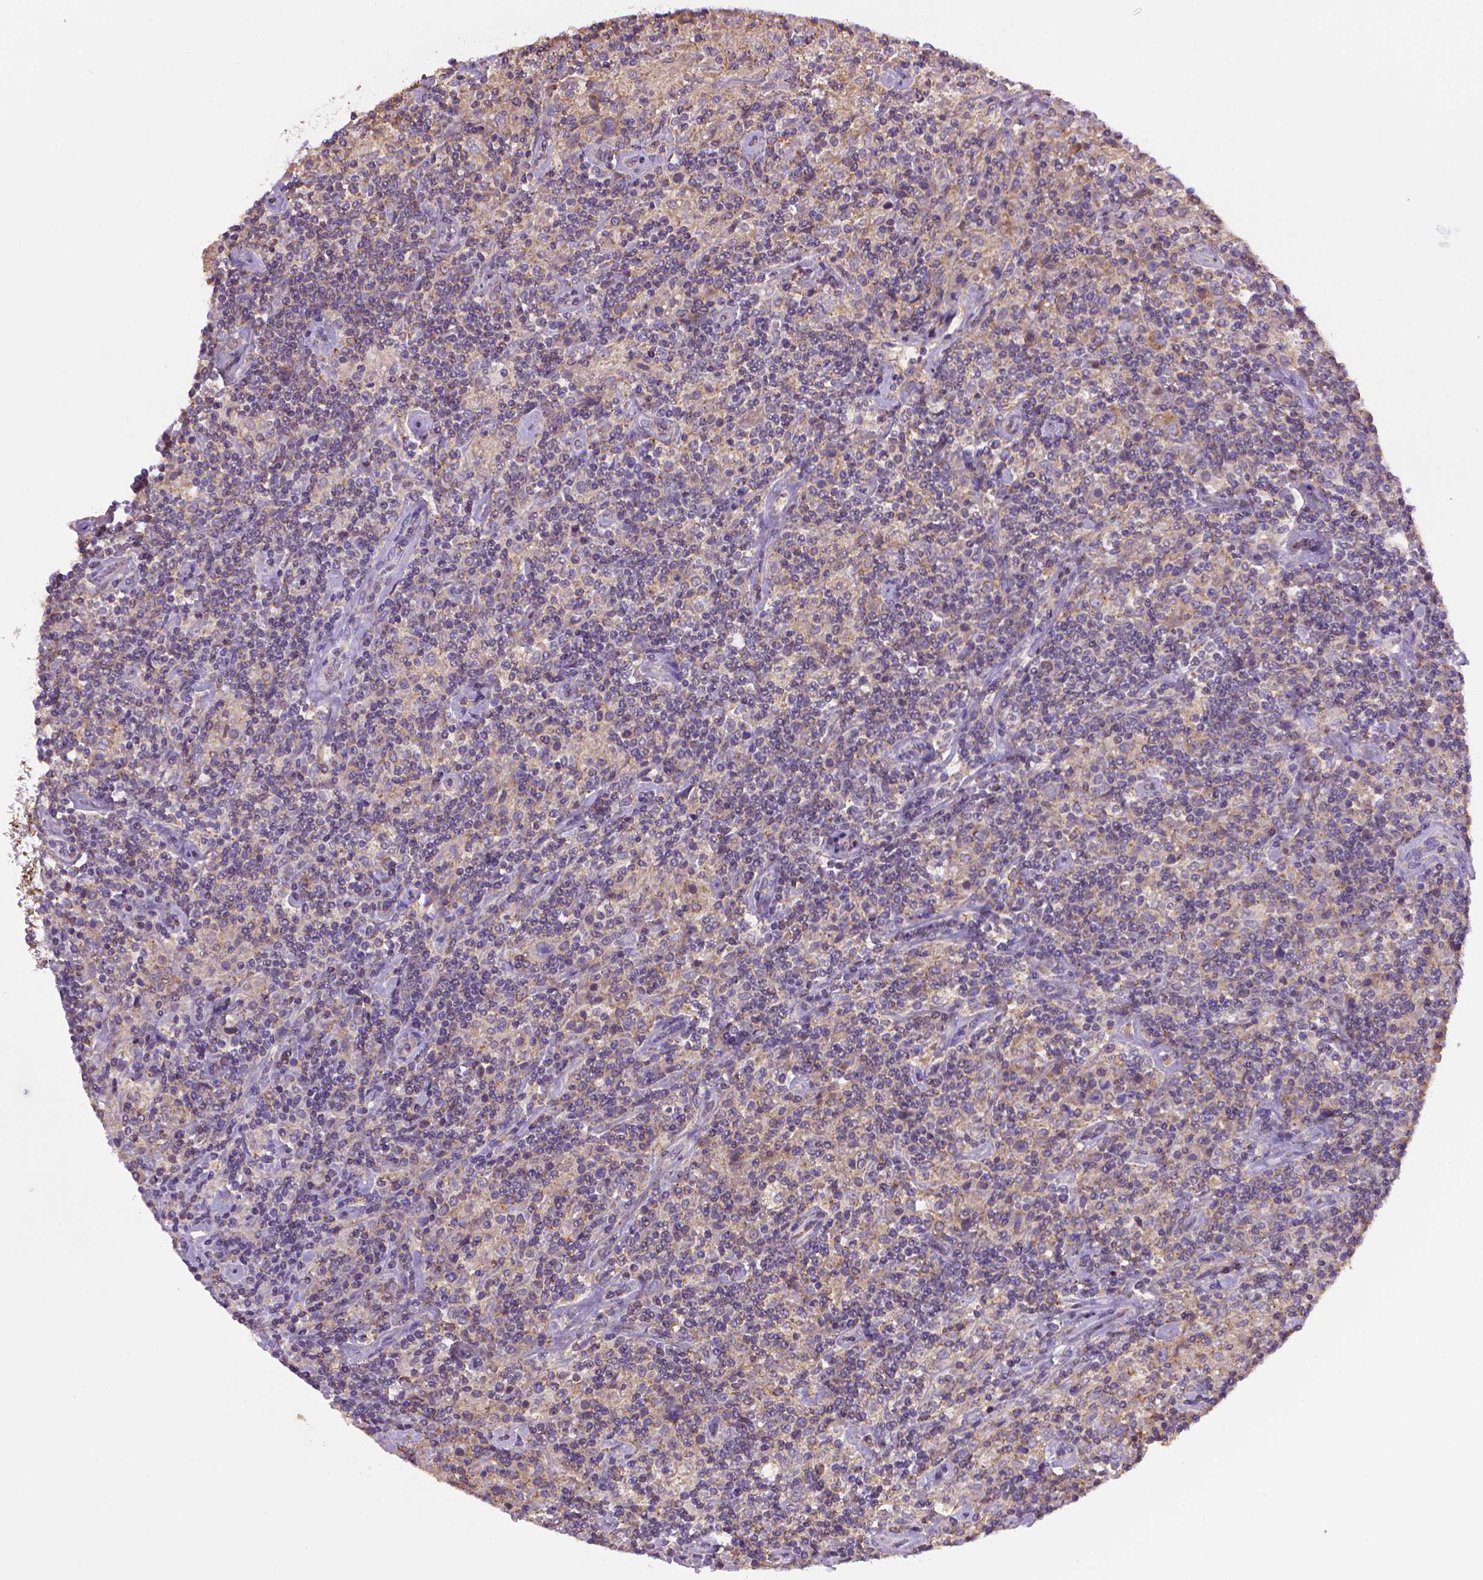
{"staining": {"intensity": "negative", "quantity": "none", "location": "none"}, "tissue": "lymphoma", "cell_type": "Tumor cells", "image_type": "cancer", "snomed": [{"axis": "morphology", "description": "Hodgkin's disease, NOS"}, {"axis": "topography", "description": "Lymph node"}], "caption": "DAB (3,3'-diaminobenzidine) immunohistochemical staining of human Hodgkin's disease shows no significant expression in tumor cells.", "gene": "SLC51B", "patient": {"sex": "male", "age": 70}}